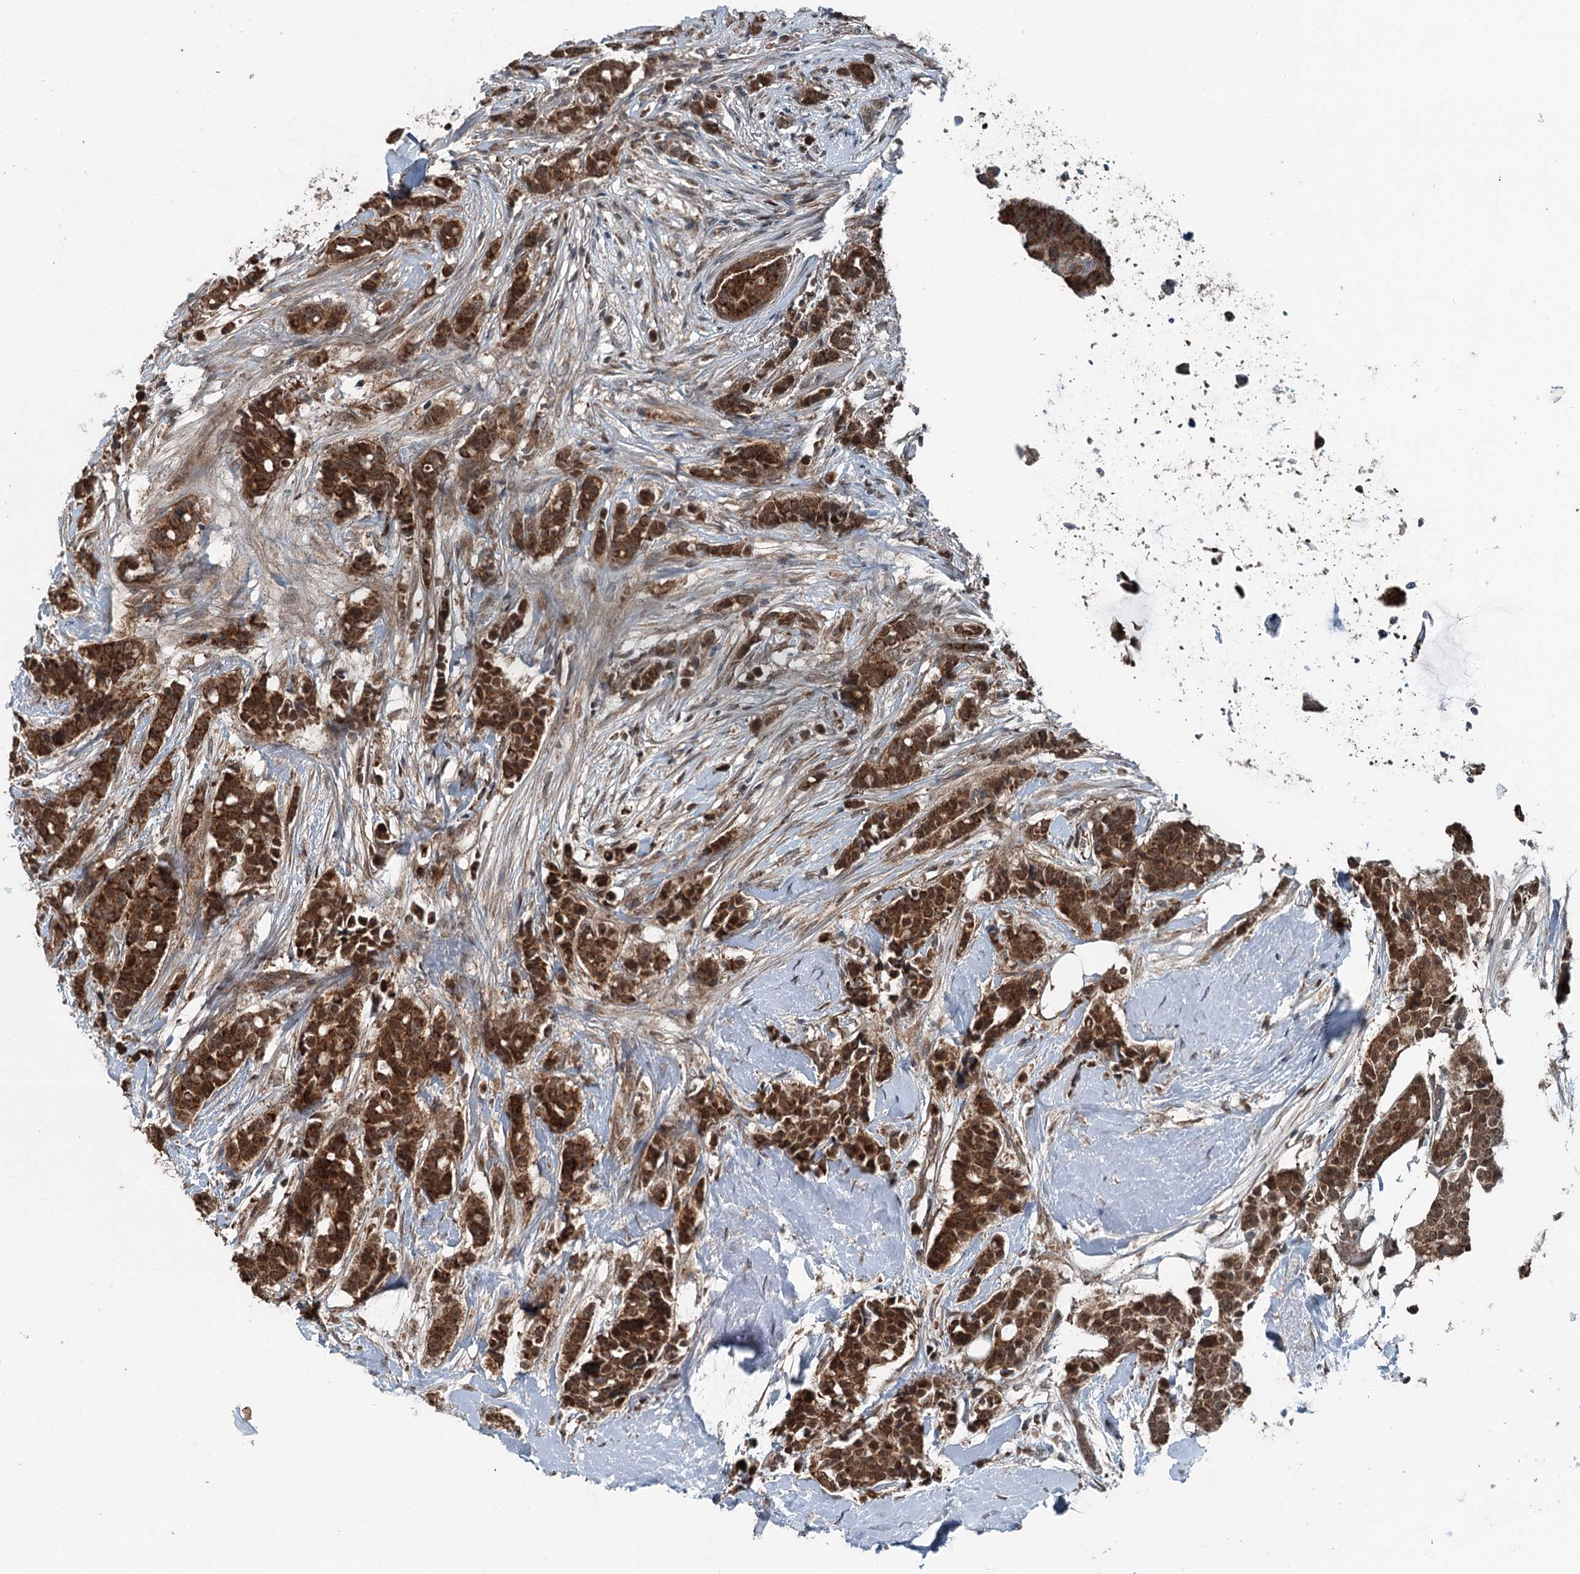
{"staining": {"intensity": "strong", "quantity": ">75%", "location": "cytoplasmic/membranous"}, "tissue": "breast cancer", "cell_type": "Tumor cells", "image_type": "cancer", "snomed": [{"axis": "morphology", "description": "Lobular carcinoma"}, {"axis": "topography", "description": "Breast"}], "caption": "High-power microscopy captured an IHC micrograph of lobular carcinoma (breast), revealing strong cytoplasmic/membranous staining in about >75% of tumor cells.", "gene": "WAPL", "patient": {"sex": "female", "age": 51}}